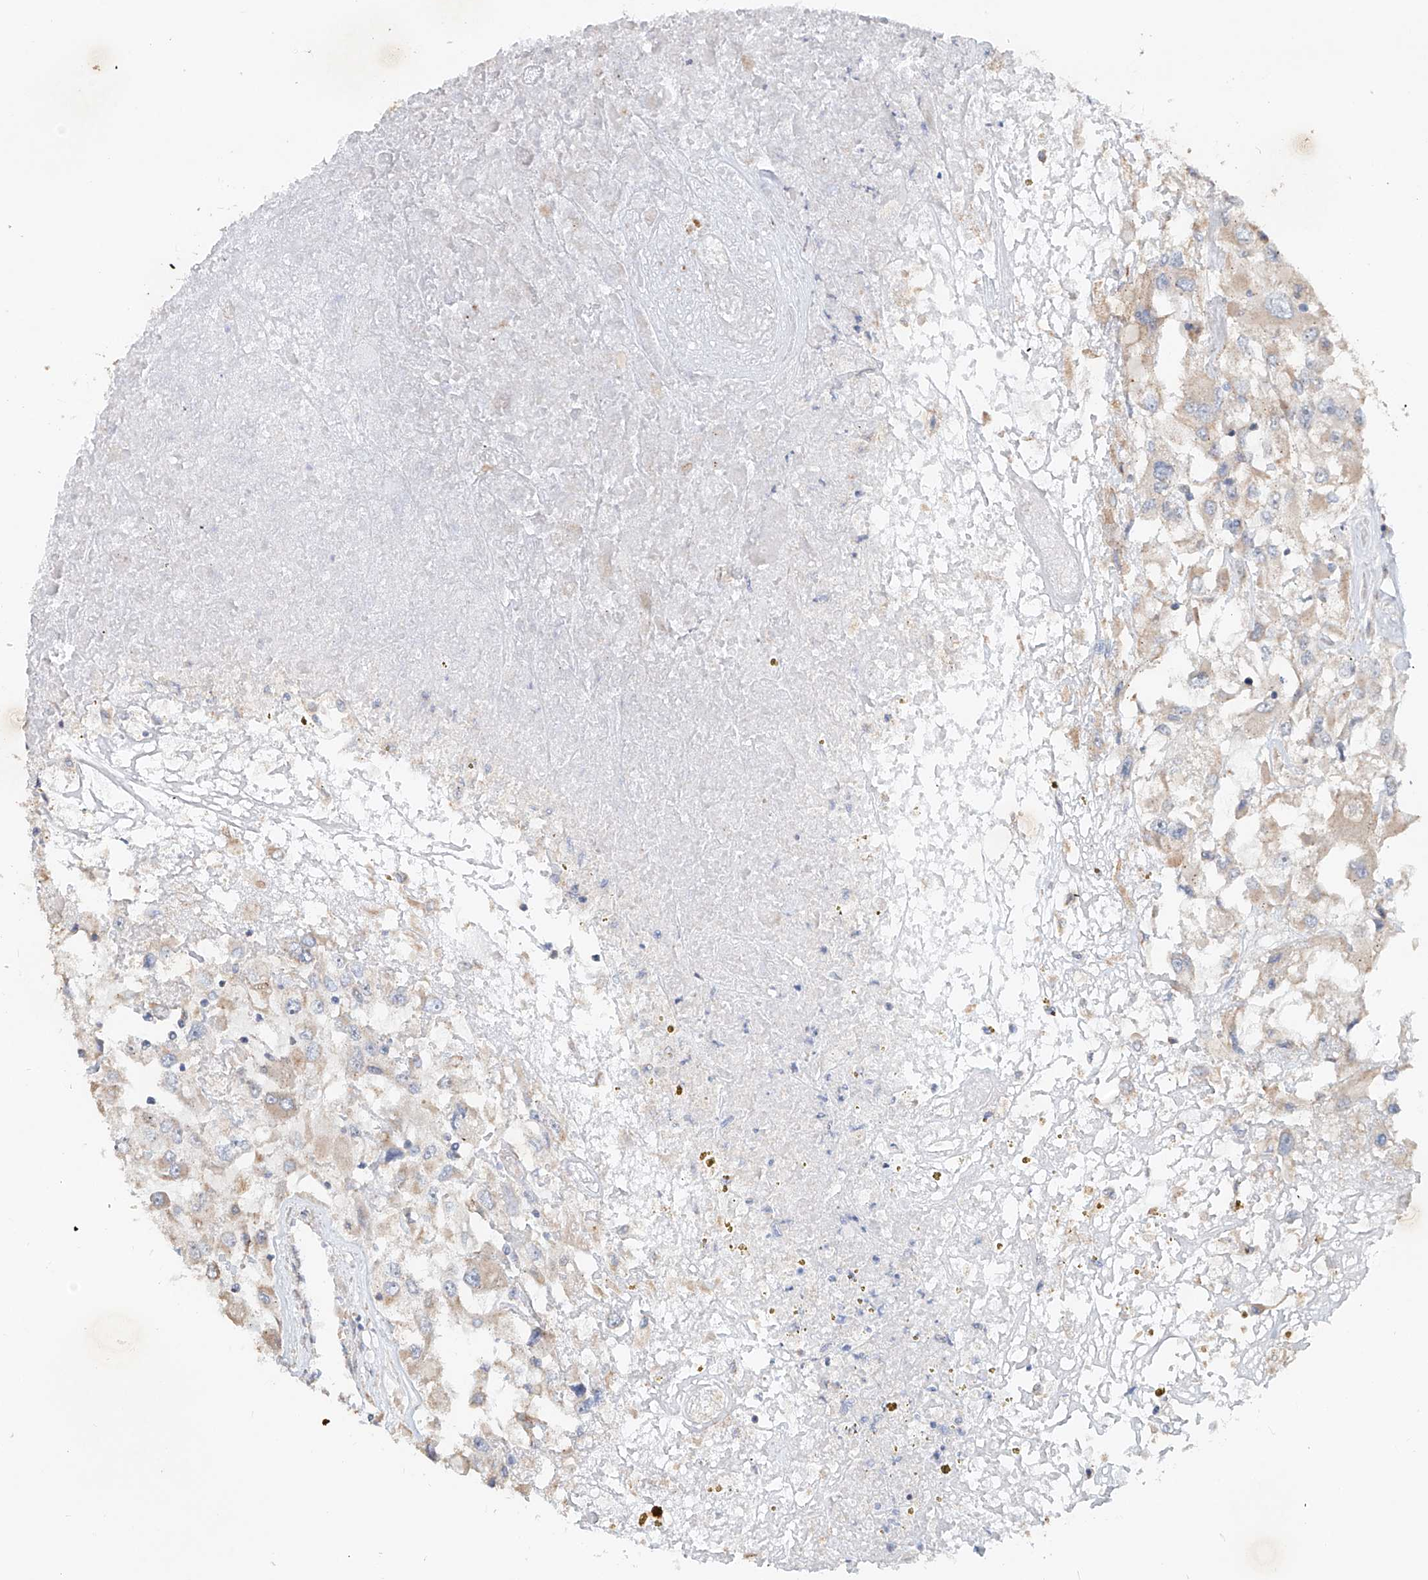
{"staining": {"intensity": "weak", "quantity": "<25%", "location": "cytoplasmic/membranous"}, "tissue": "renal cancer", "cell_type": "Tumor cells", "image_type": "cancer", "snomed": [{"axis": "morphology", "description": "Adenocarcinoma, NOS"}, {"axis": "topography", "description": "Kidney"}], "caption": "Micrograph shows no protein expression in tumor cells of renal cancer (adenocarcinoma) tissue.", "gene": "TRIM47", "patient": {"sex": "female", "age": 52}}